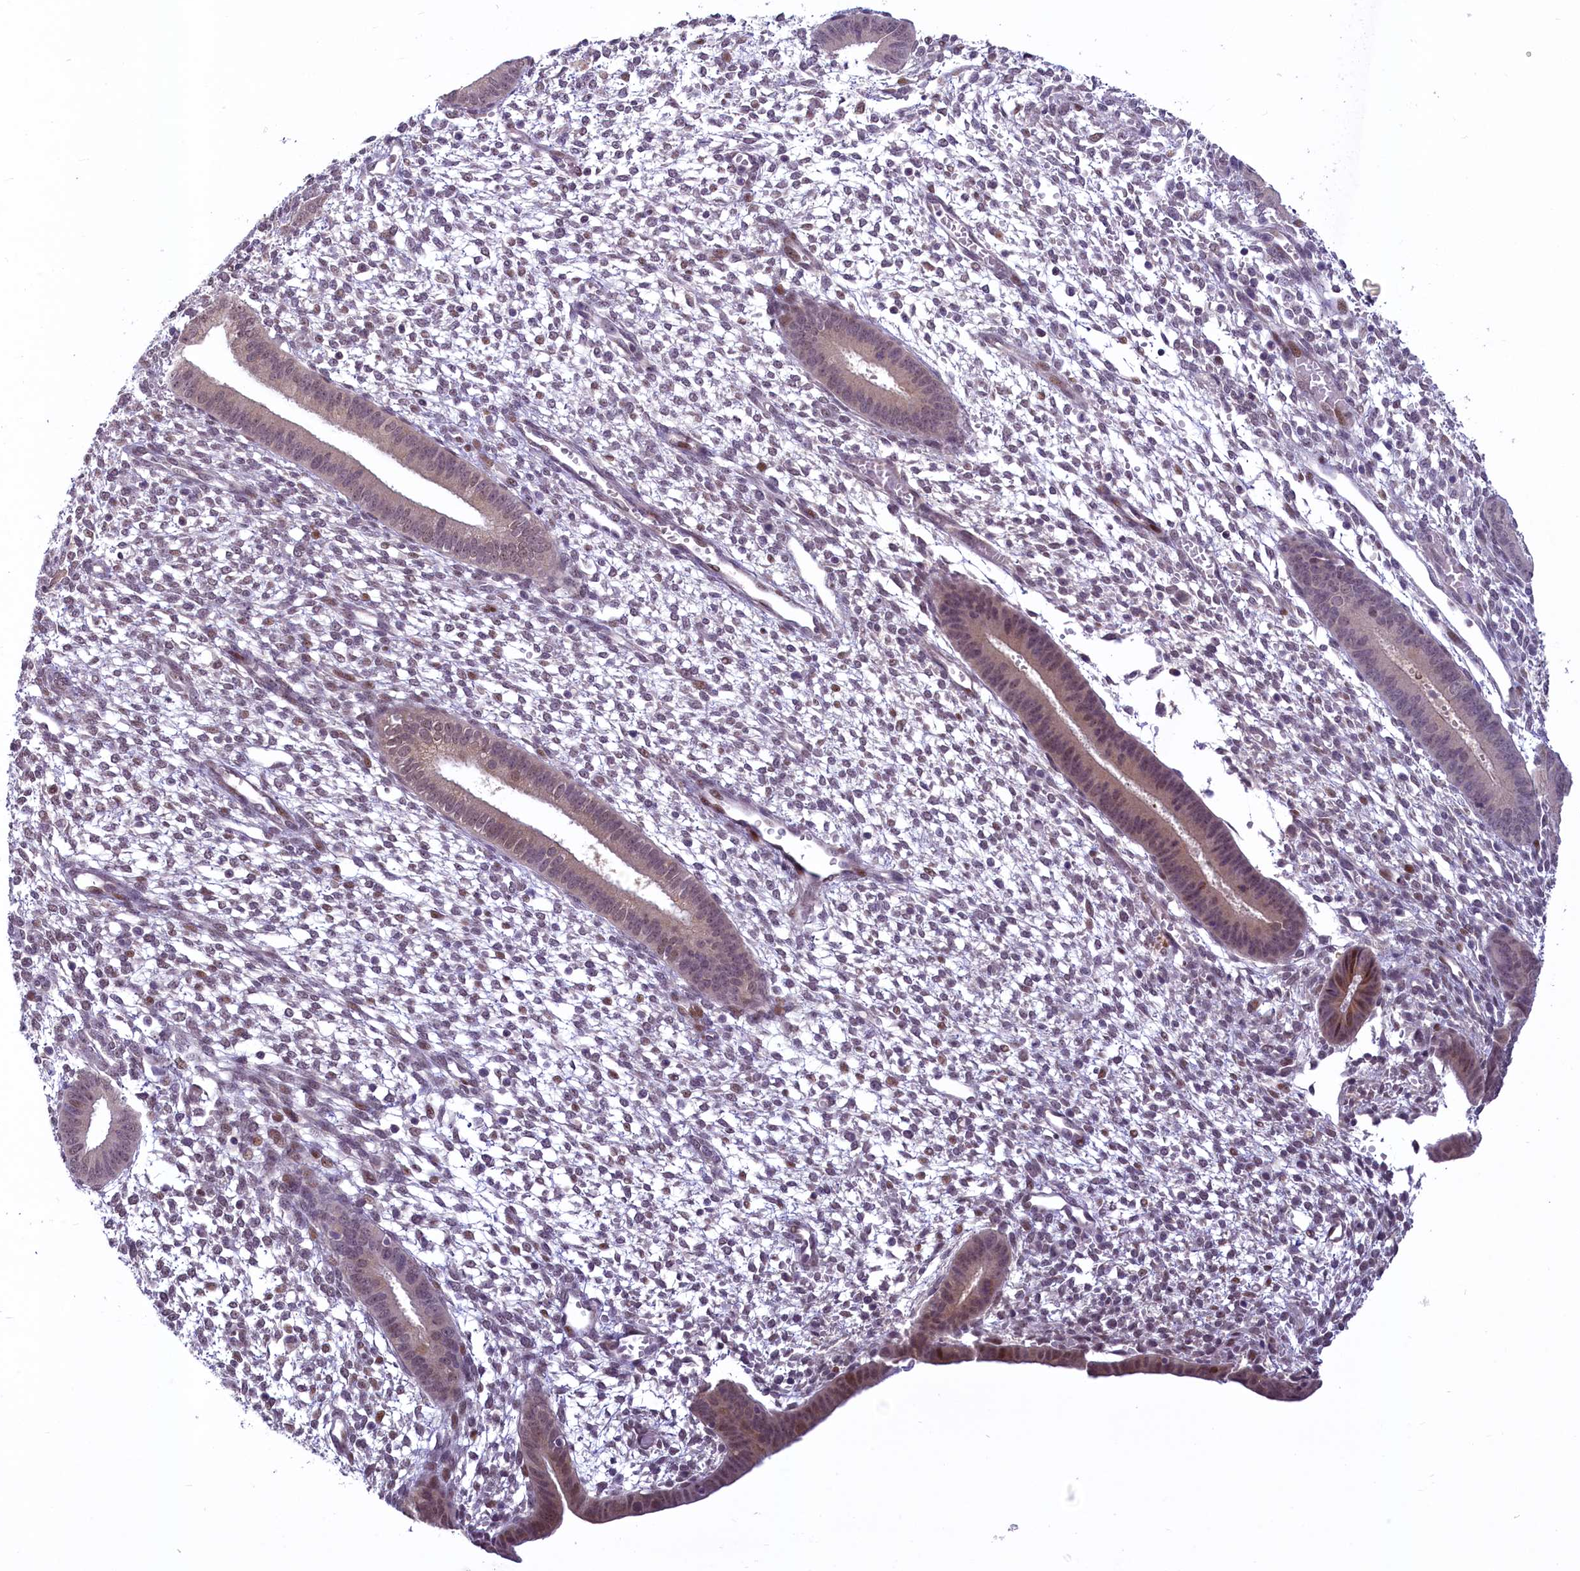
{"staining": {"intensity": "weak", "quantity": "25%-75%", "location": "nuclear"}, "tissue": "endometrium", "cell_type": "Cells in endometrial stroma", "image_type": "normal", "snomed": [{"axis": "morphology", "description": "Normal tissue, NOS"}, {"axis": "topography", "description": "Endometrium"}], "caption": "Immunohistochemistry (IHC) micrograph of benign endometrium: human endometrium stained using immunohistochemistry displays low levels of weak protein expression localized specifically in the nuclear of cells in endometrial stroma, appearing as a nuclear brown color.", "gene": "ANKS3", "patient": {"sex": "female", "age": 46}}